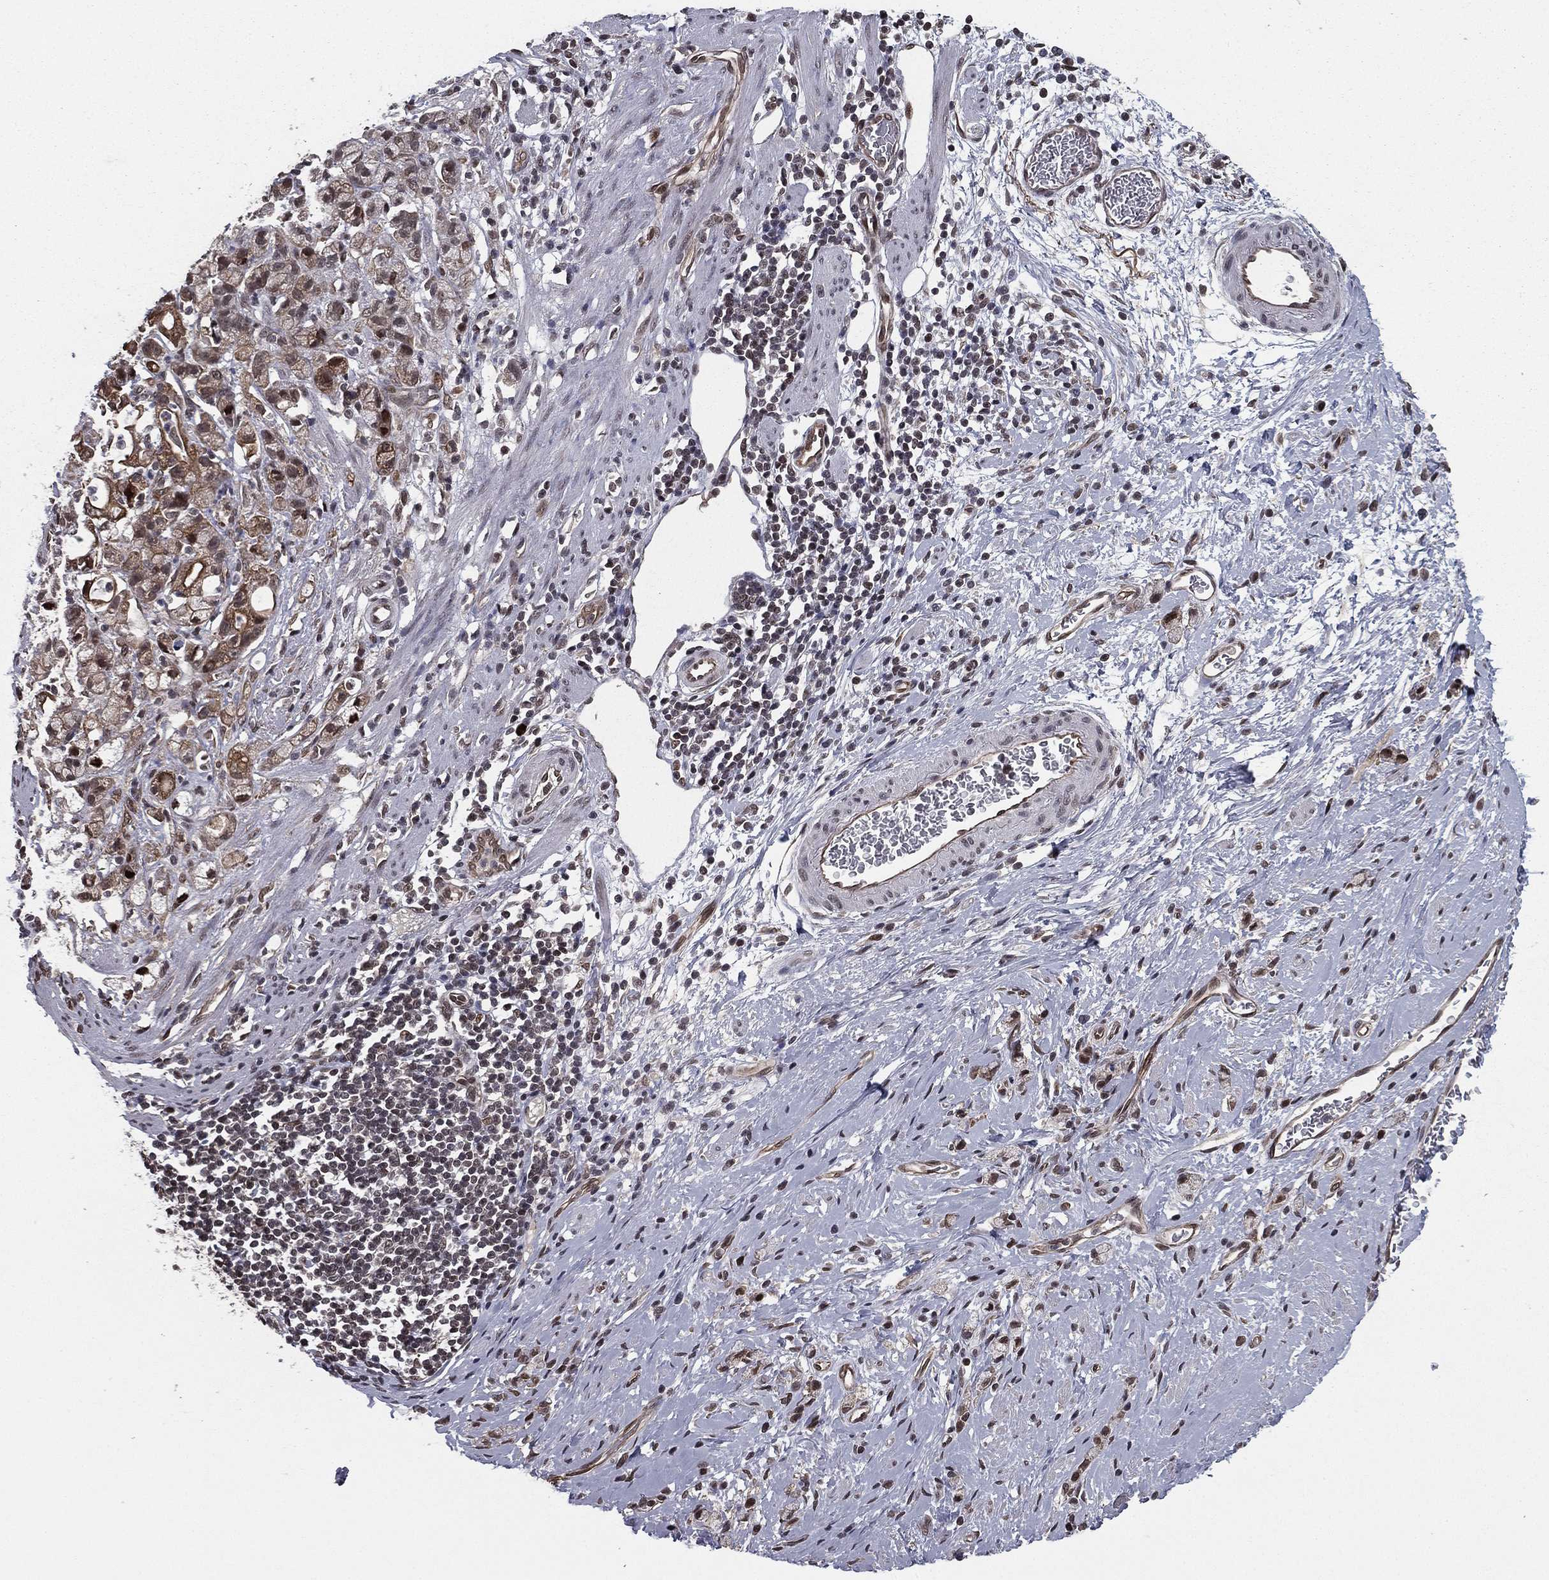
{"staining": {"intensity": "weak", "quantity": "25%-75%", "location": "cytoplasmic/membranous"}, "tissue": "stomach cancer", "cell_type": "Tumor cells", "image_type": "cancer", "snomed": [{"axis": "morphology", "description": "Adenocarcinoma, NOS"}, {"axis": "topography", "description": "Stomach"}], "caption": "Protein expression analysis of human stomach cancer (adenocarcinoma) reveals weak cytoplasmic/membranous staining in approximately 25%-75% of tumor cells. Using DAB (brown) and hematoxylin (blue) stains, captured at high magnification using brightfield microscopy.", "gene": "RARB", "patient": {"sex": "male", "age": 58}}